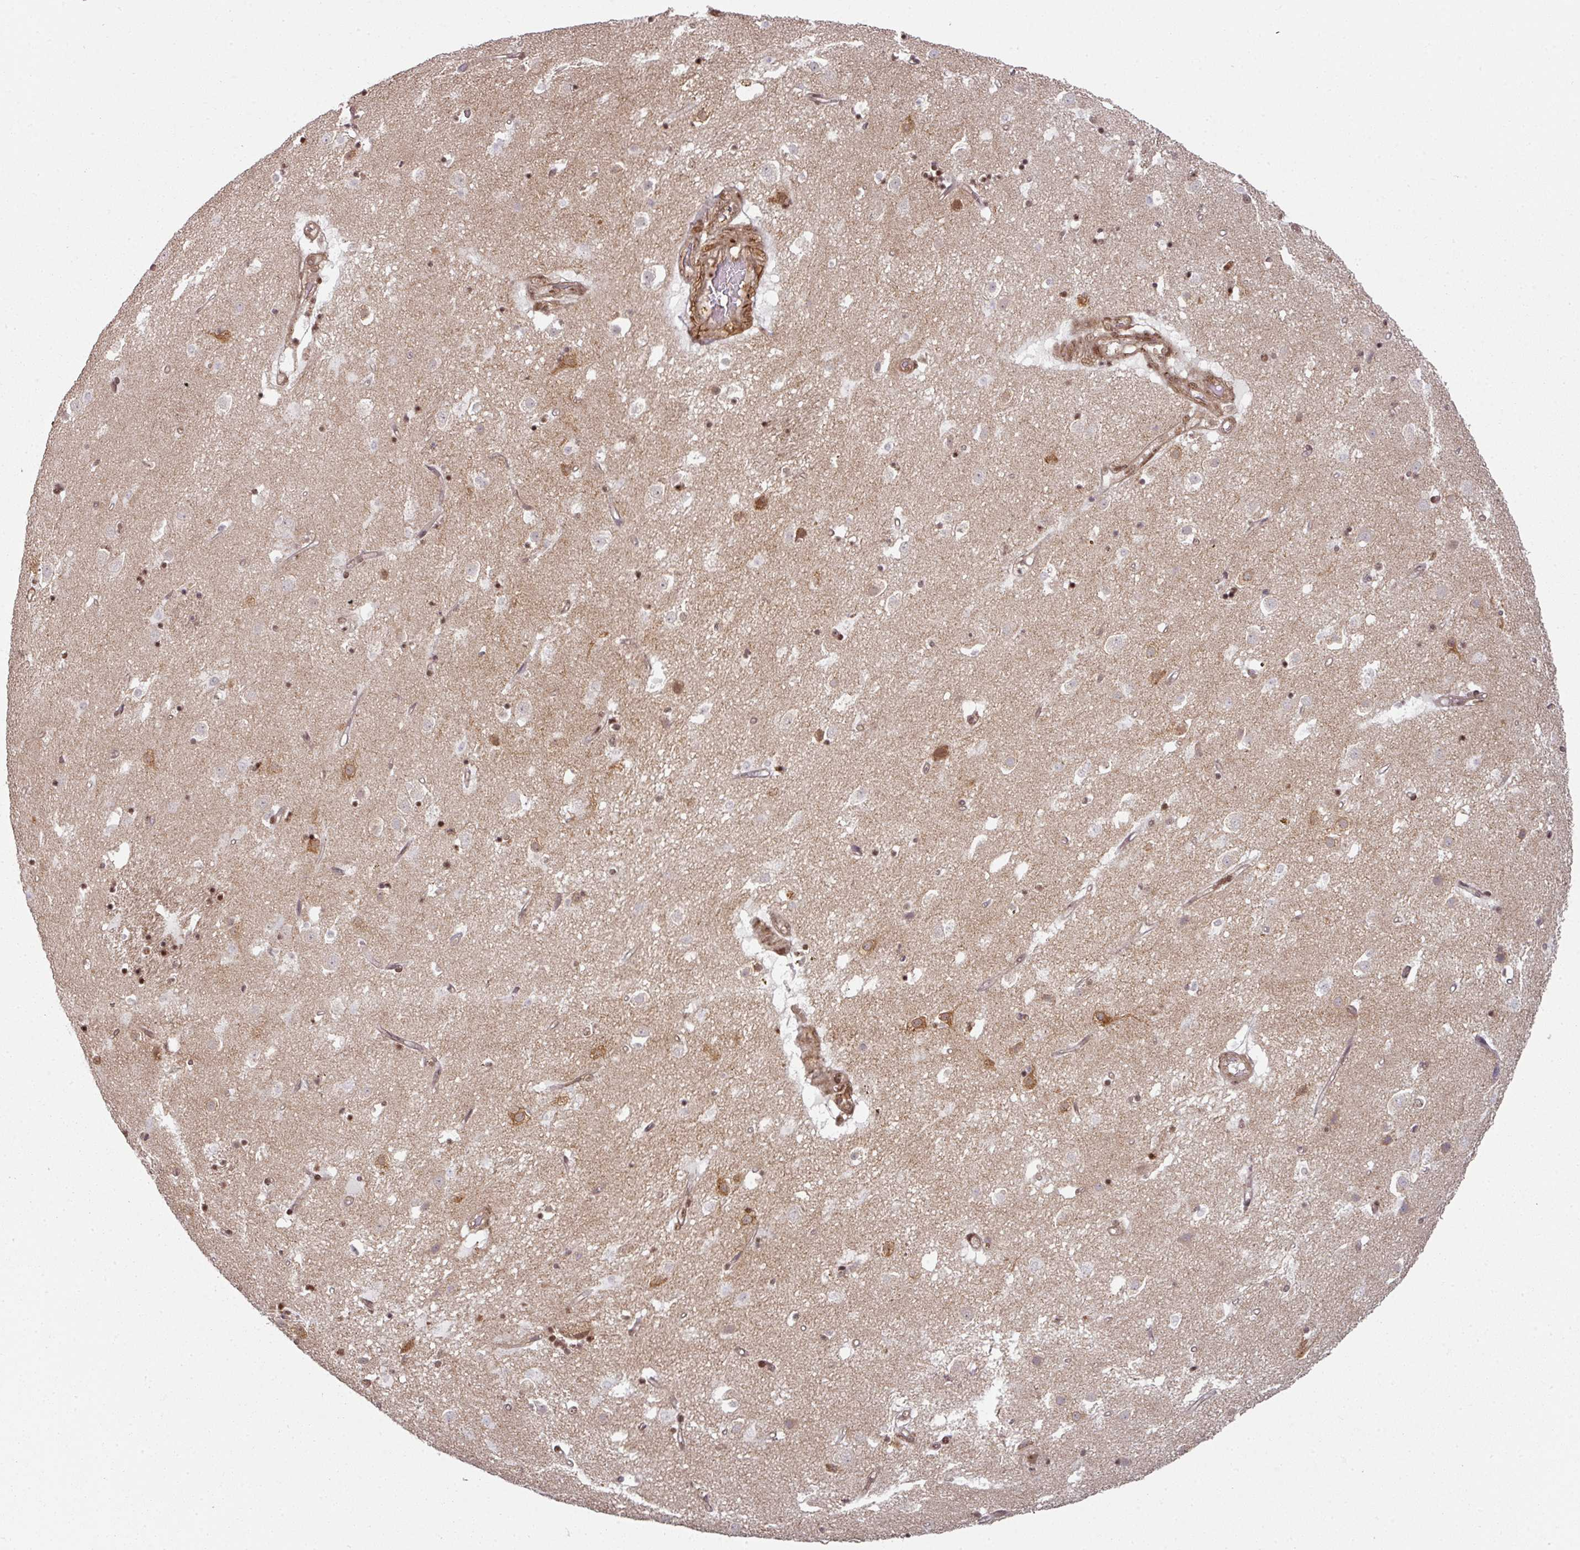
{"staining": {"intensity": "moderate", "quantity": "25%-75%", "location": "cytoplasmic/membranous,nuclear"}, "tissue": "caudate", "cell_type": "Glial cells", "image_type": "normal", "snomed": [{"axis": "morphology", "description": "Normal tissue, NOS"}, {"axis": "topography", "description": "Lateral ventricle wall"}], "caption": "The image exhibits a brown stain indicating the presence of a protein in the cytoplasmic/membranous,nuclear of glial cells in caudate. (Brightfield microscopy of DAB IHC at high magnification).", "gene": "SIK3", "patient": {"sex": "male", "age": 58}}